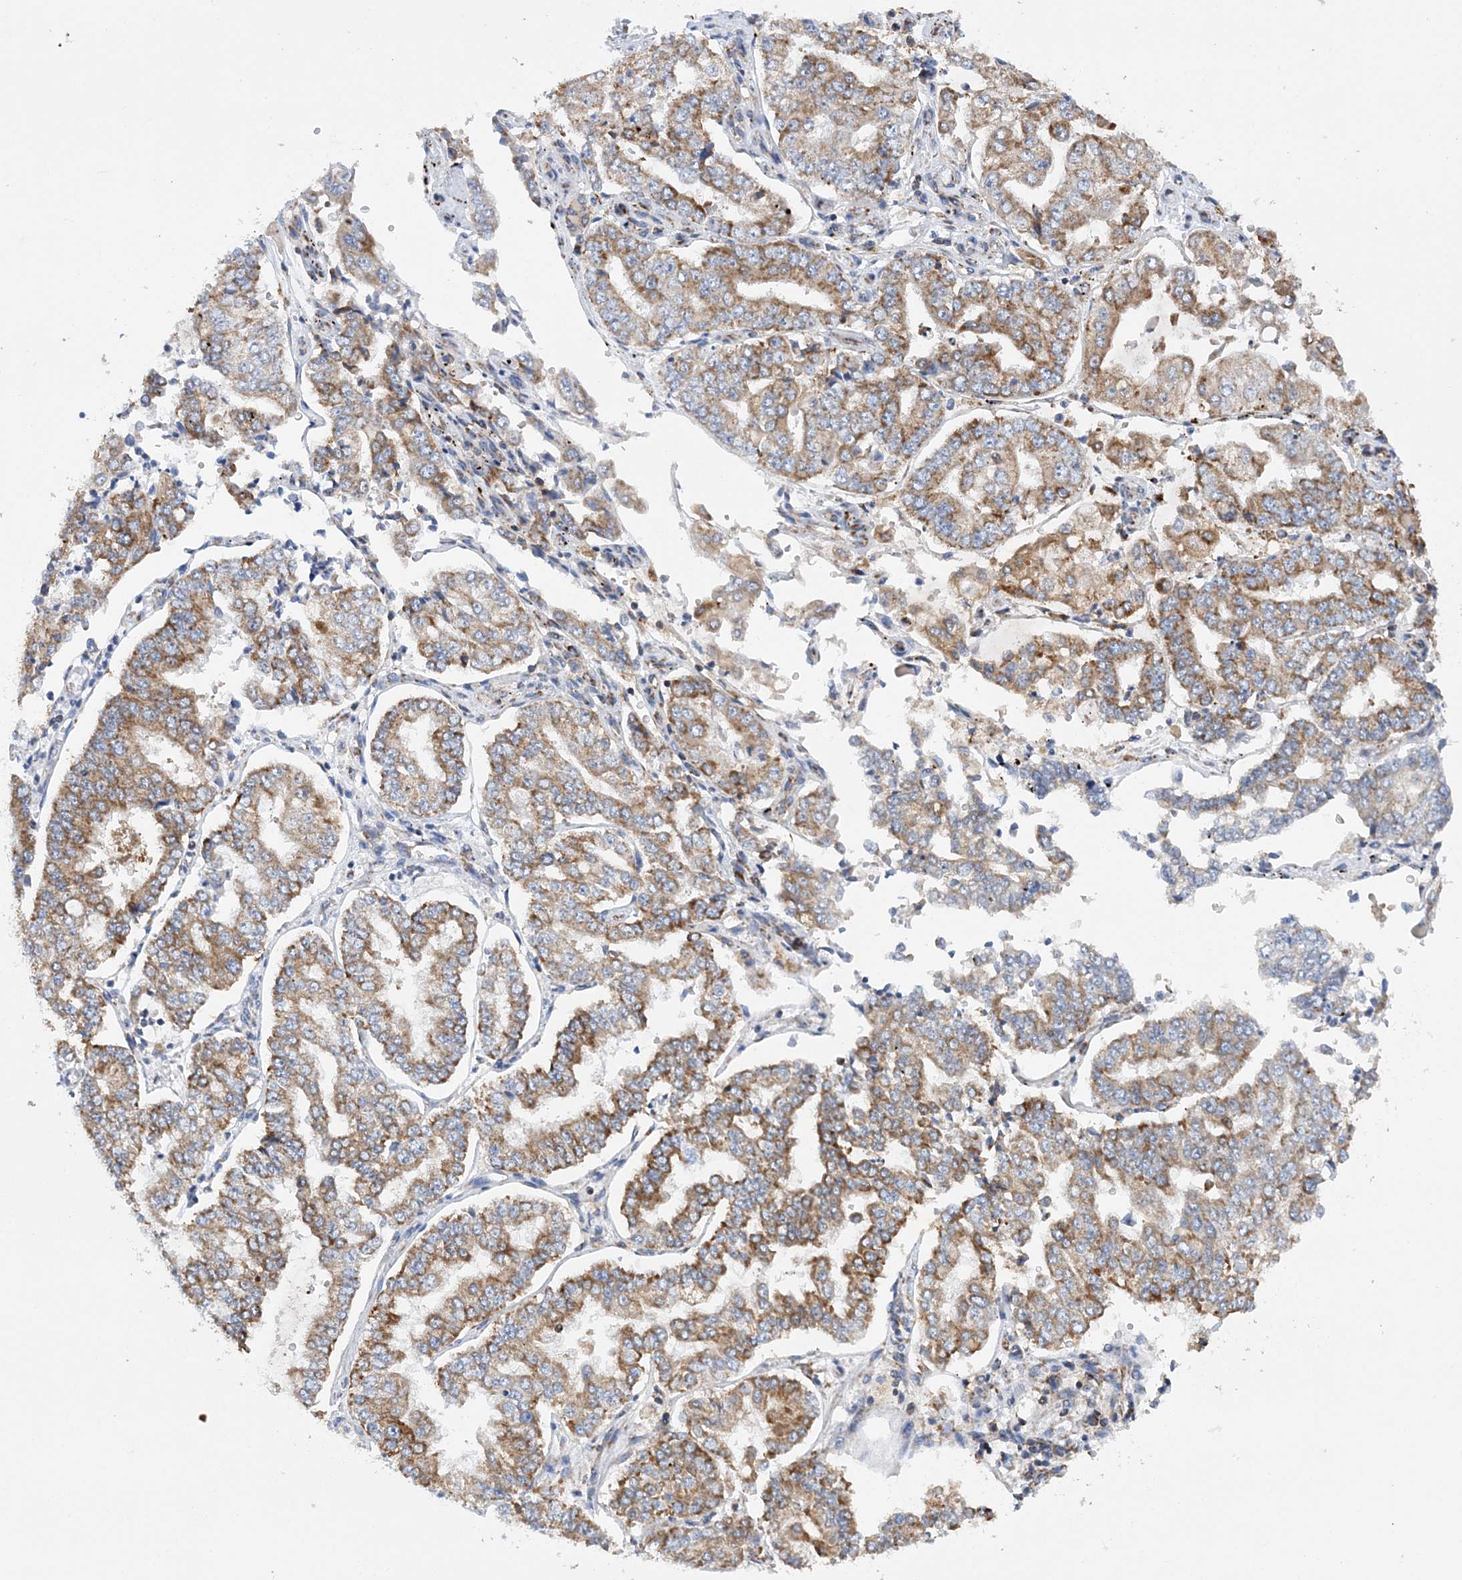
{"staining": {"intensity": "moderate", "quantity": ">75%", "location": "cytoplasmic/membranous"}, "tissue": "stomach cancer", "cell_type": "Tumor cells", "image_type": "cancer", "snomed": [{"axis": "morphology", "description": "Adenocarcinoma, NOS"}, {"axis": "topography", "description": "Stomach"}], "caption": "Brown immunohistochemical staining in stomach cancer displays moderate cytoplasmic/membranous positivity in about >75% of tumor cells.", "gene": "TTC32", "patient": {"sex": "male", "age": 76}}